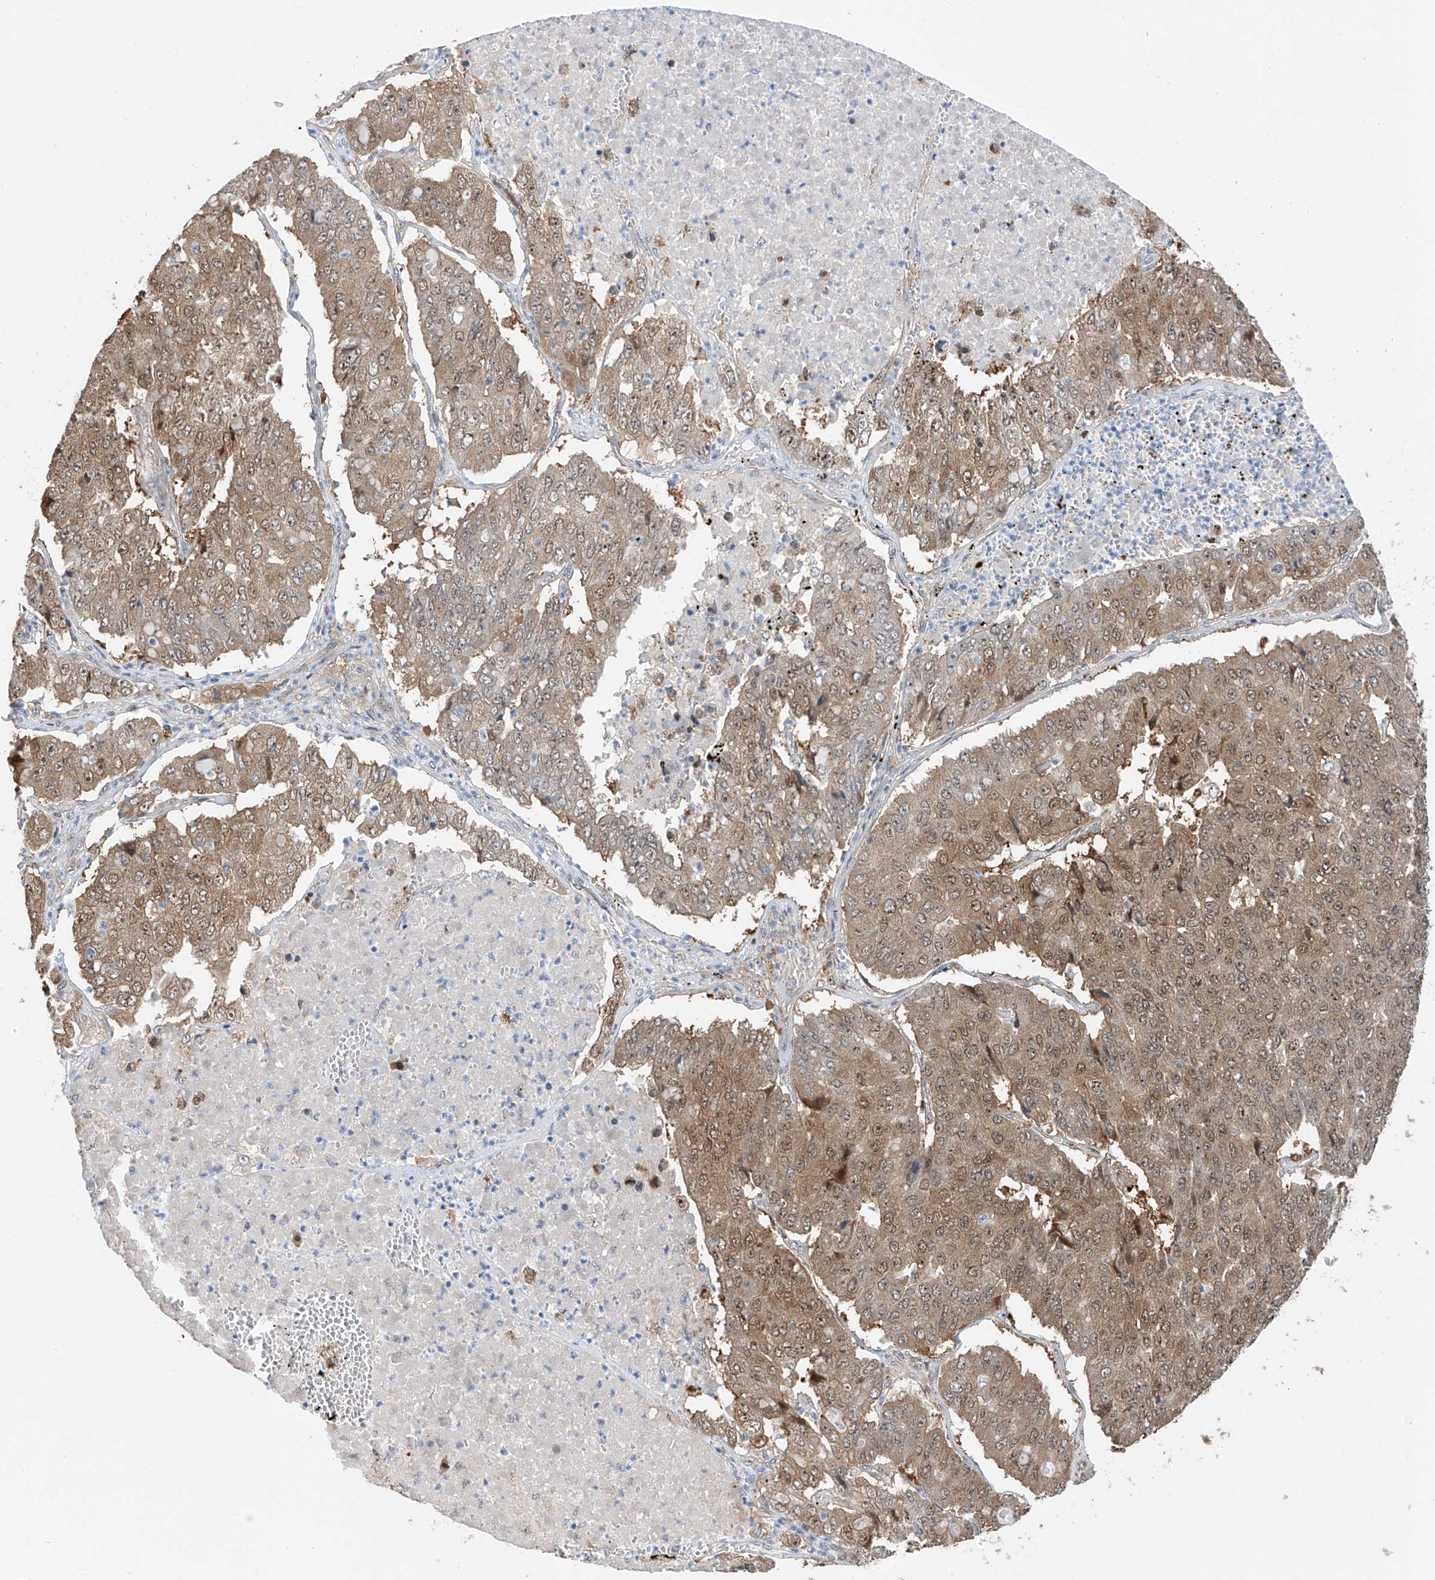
{"staining": {"intensity": "weak", "quantity": "25%-75%", "location": "cytoplasmic/membranous,nuclear"}, "tissue": "pancreatic cancer", "cell_type": "Tumor cells", "image_type": "cancer", "snomed": [{"axis": "morphology", "description": "Adenocarcinoma, NOS"}, {"axis": "topography", "description": "Pancreas"}], "caption": "Pancreatic cancer was stained to show a protein in brown. There is low levels of weak cytoplasmic/membranous and nuclear positivity in approximately 25%-75% of tumor cells.", "gene": "TTC38", "patient": {"sex": "male", "age": 50}}